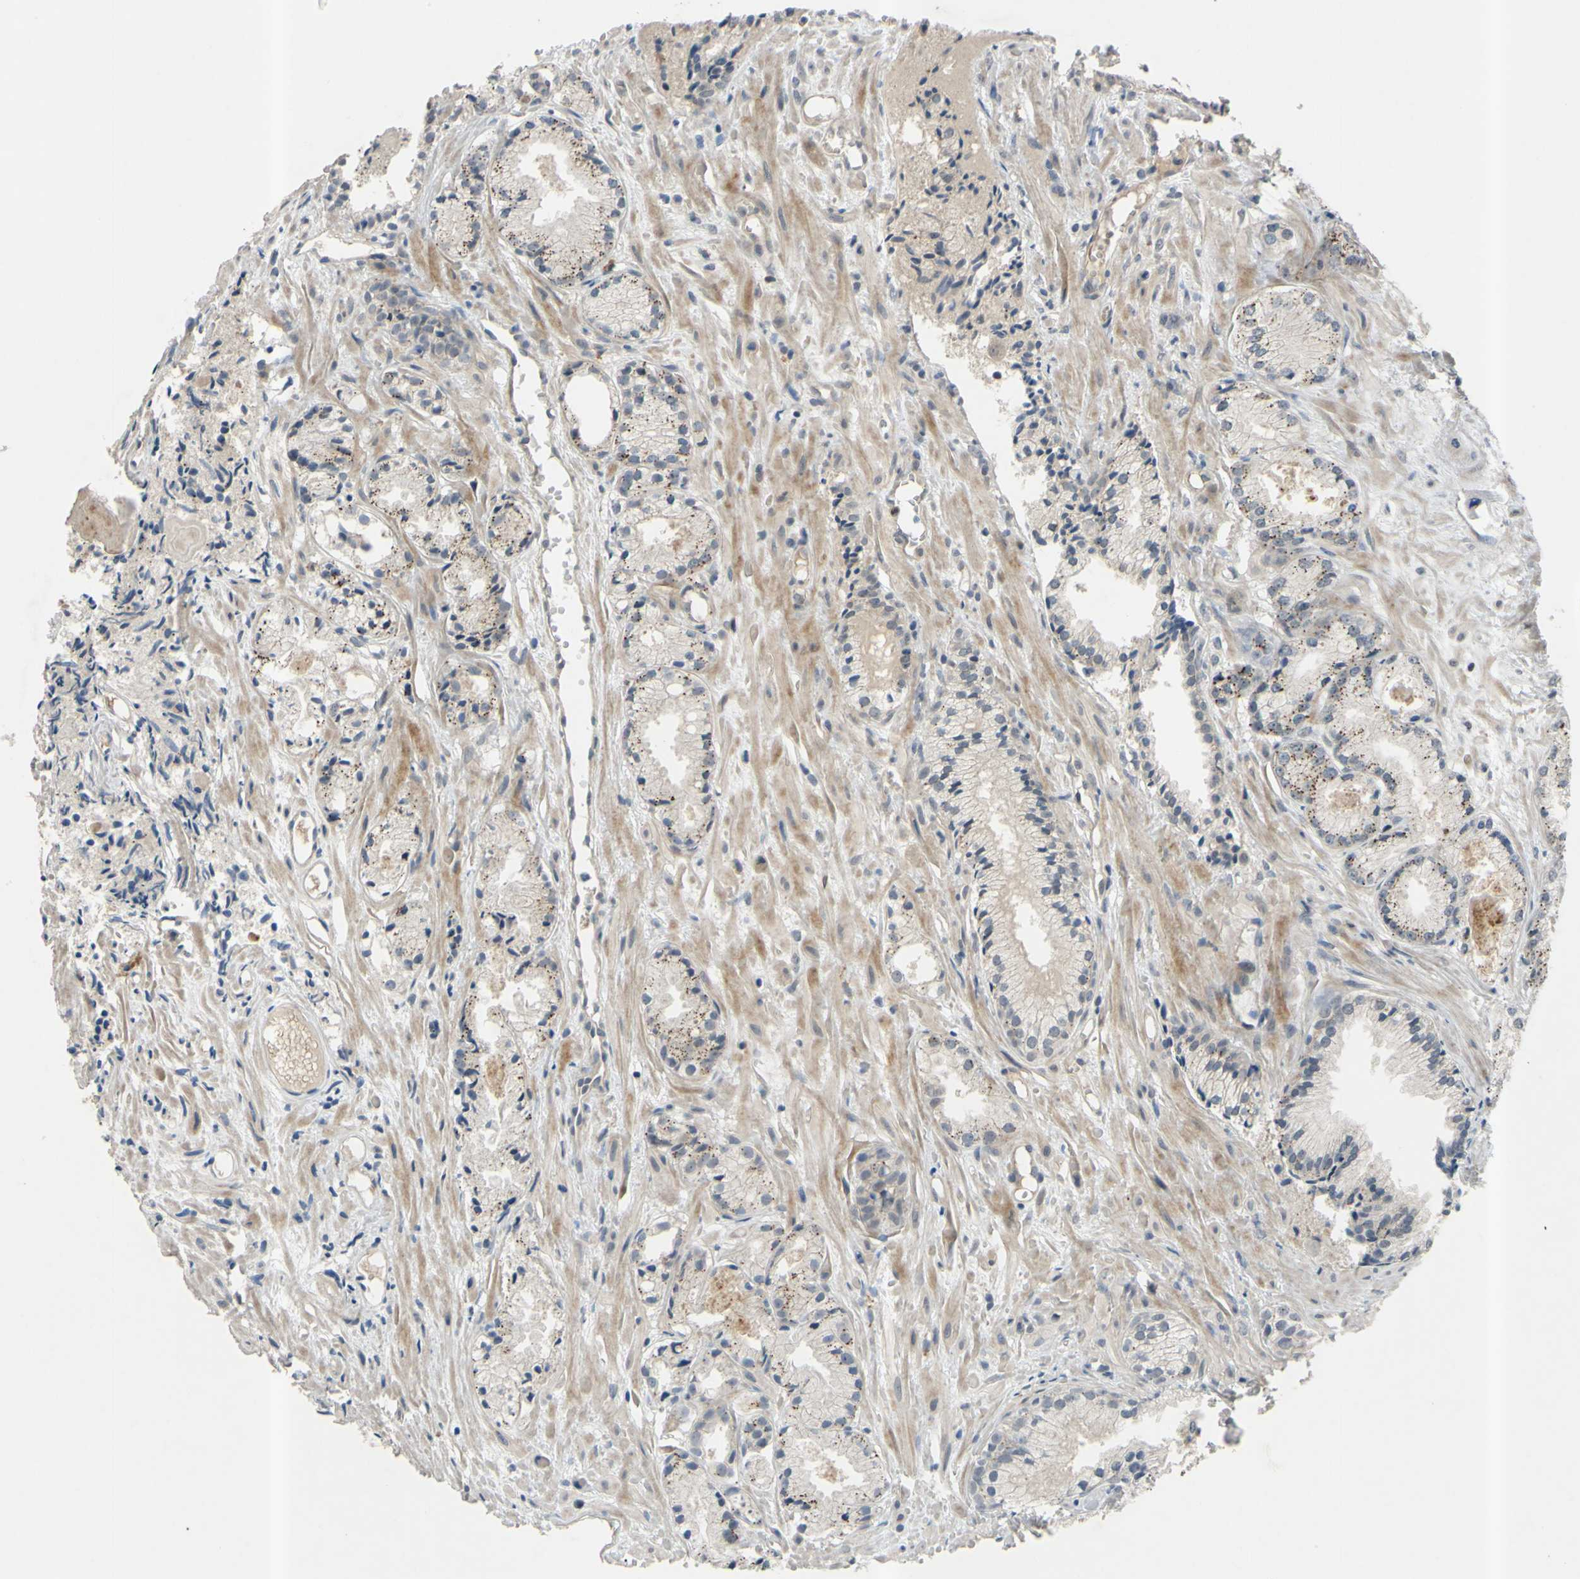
{"staining": {"intensity": "moderate", "quantity": "25%-75%", "location": "cytoplasmic/membranous"}, "tissue": "prostate cancer", "cell_type": "Tumor cells", "image_type": "cancer", "snomed": [{"axis": "morphology", "description": "Adenocarcinoma, Low grade"}, {"axis": "topography", "description": "Prostate"}], "caption": "Prostate cancer stained with IHC reveals moderate cytoplasmic/membranous positivity in approximately 25%-75% of tumor cells. (IHC, brightfield microscopy, high magnification).", "gene": "ALK", "patient": {"sex": "male", "age": 72}}